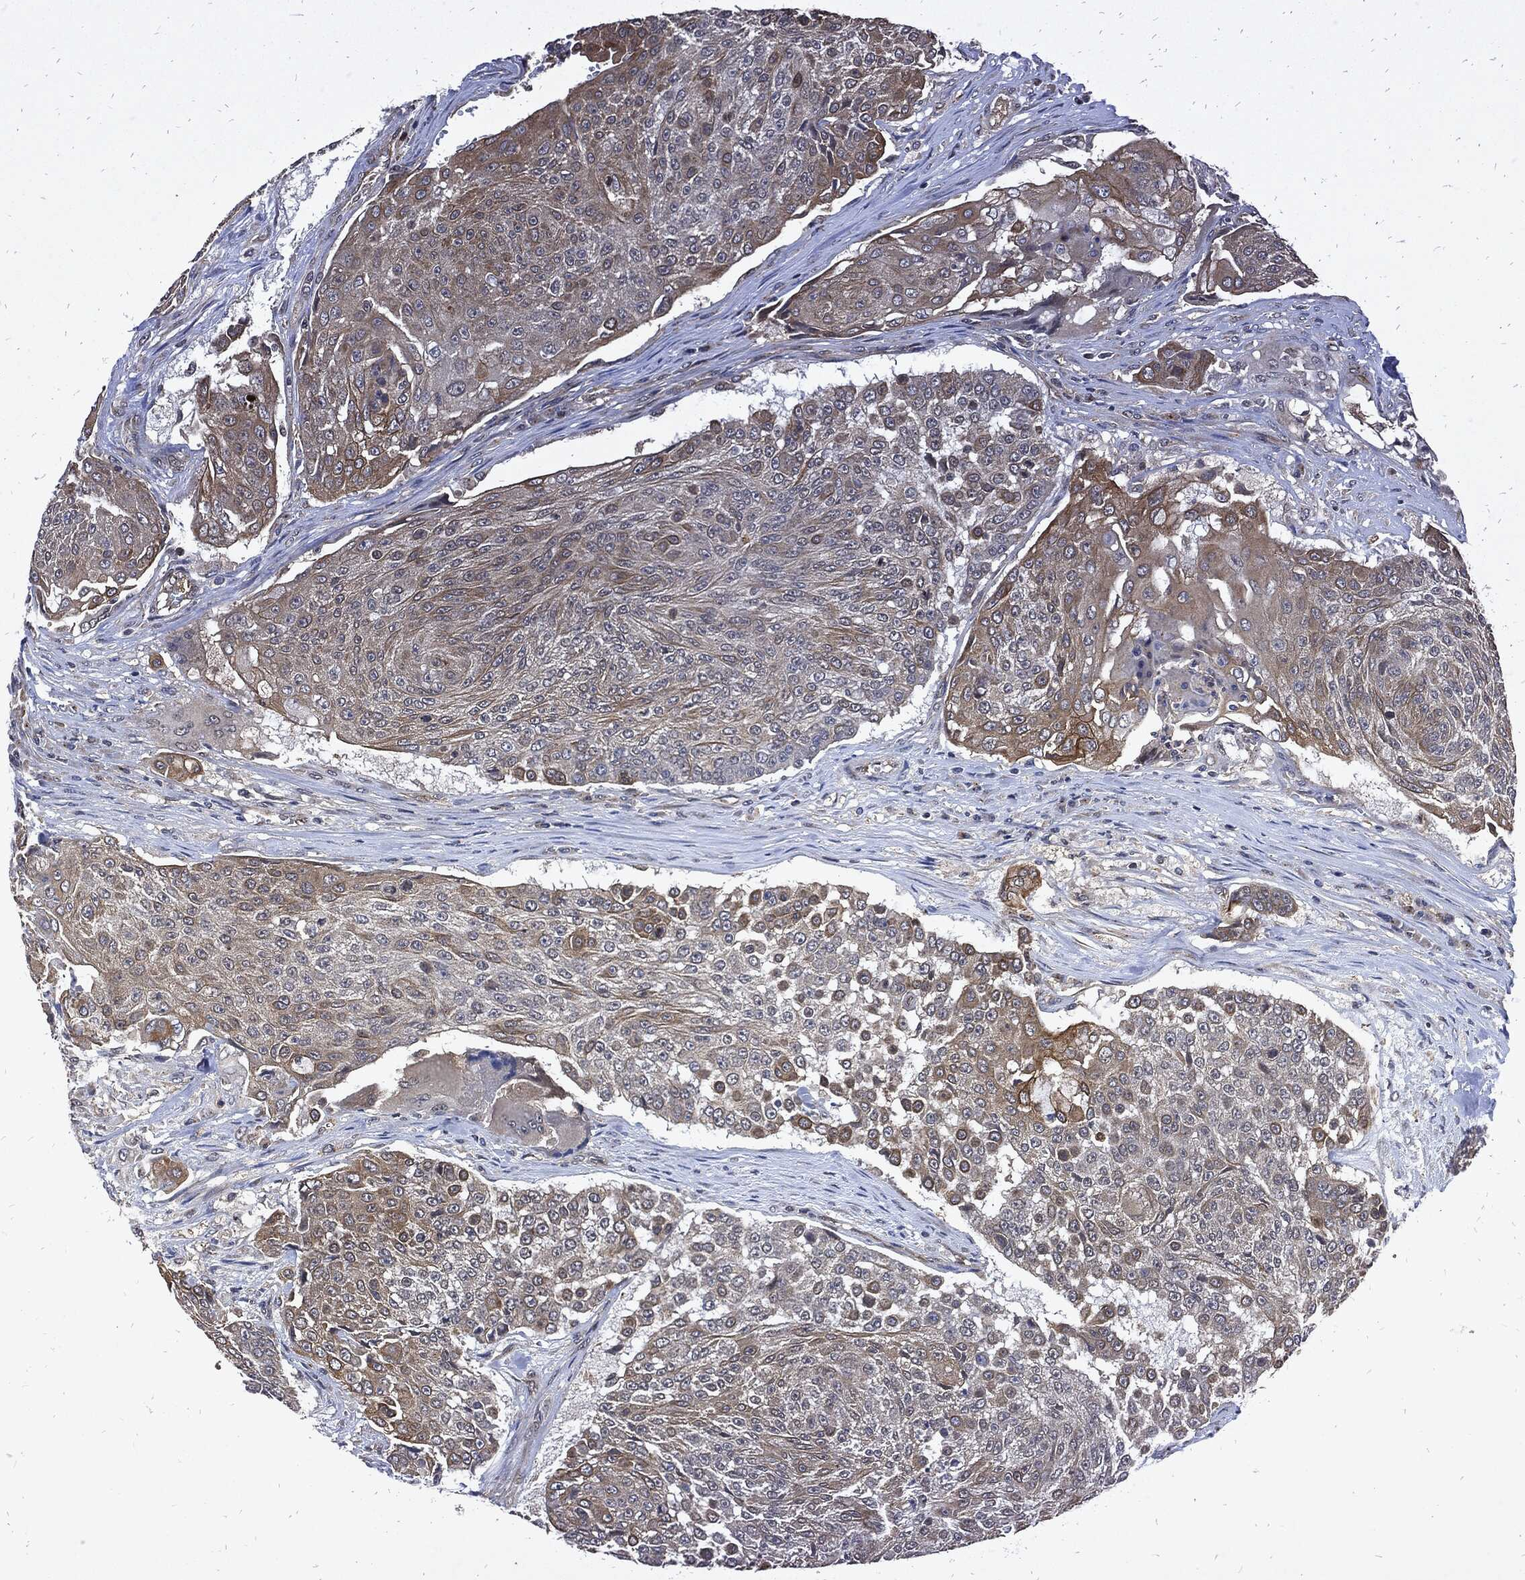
{"staining": {"intensity": "moderate", "quantity": "<25%", "location": "cytoplasmic/membranous"}, "tissue": "urothelial cancer", "cell_type": "Tumor cells", "image_type": "cancer", "snomed": [{"axis": "morphology", "description": "Urothelial carcinoma, High grade"}, {"axis": "topography", "description": "Urinary bladder"}], "caption": "A brown stain shows moderate cytoplasmic/membranous expression of a protein in human urothelial carcinoma (high-grade) tumor cells.", "gene": "DCTN1", "patient": {"sex": "female", "age": 63}}